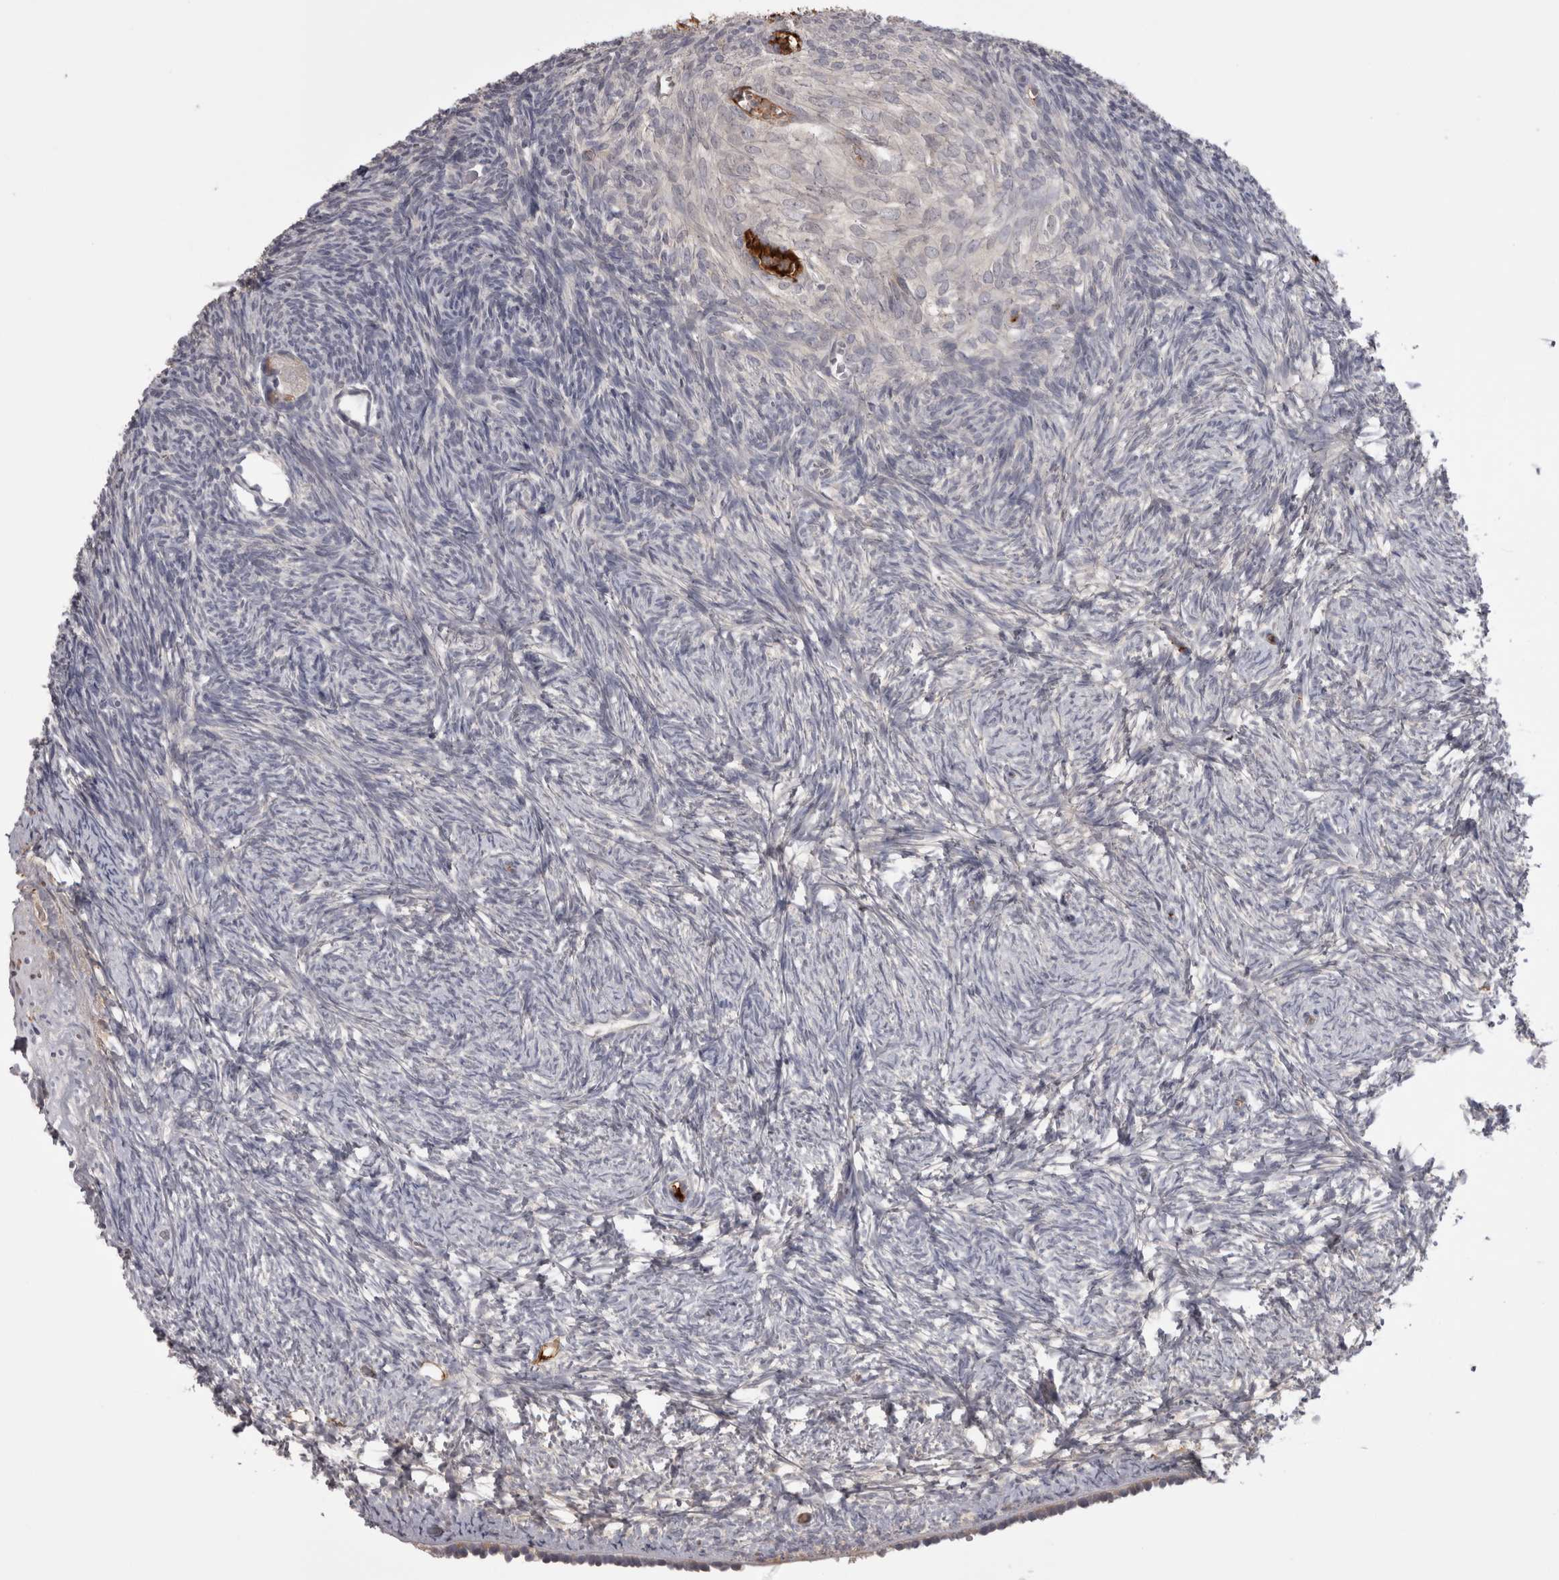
{"staining": {"intensity": "negative", "quantity": "none", "location": "none"}, "tissue": "ovary", "cell_type": "Follicle cells", "image_type": "normal", "snomed": [{"axis": "morphology", "description": "Normal tissue, NOS"}, {"axis": "topography", "description": "Ovary"}], "caption": "An immunohistochemistry image of normal ovary is shown. There is no staining in follicle cells of ovary. (Brightfield microscopy of DAB (3,3'-diaminobenzidine) IHC at high magnification).", "gene": "SAA4", "patient": {"sex": "female", "age": 34}}